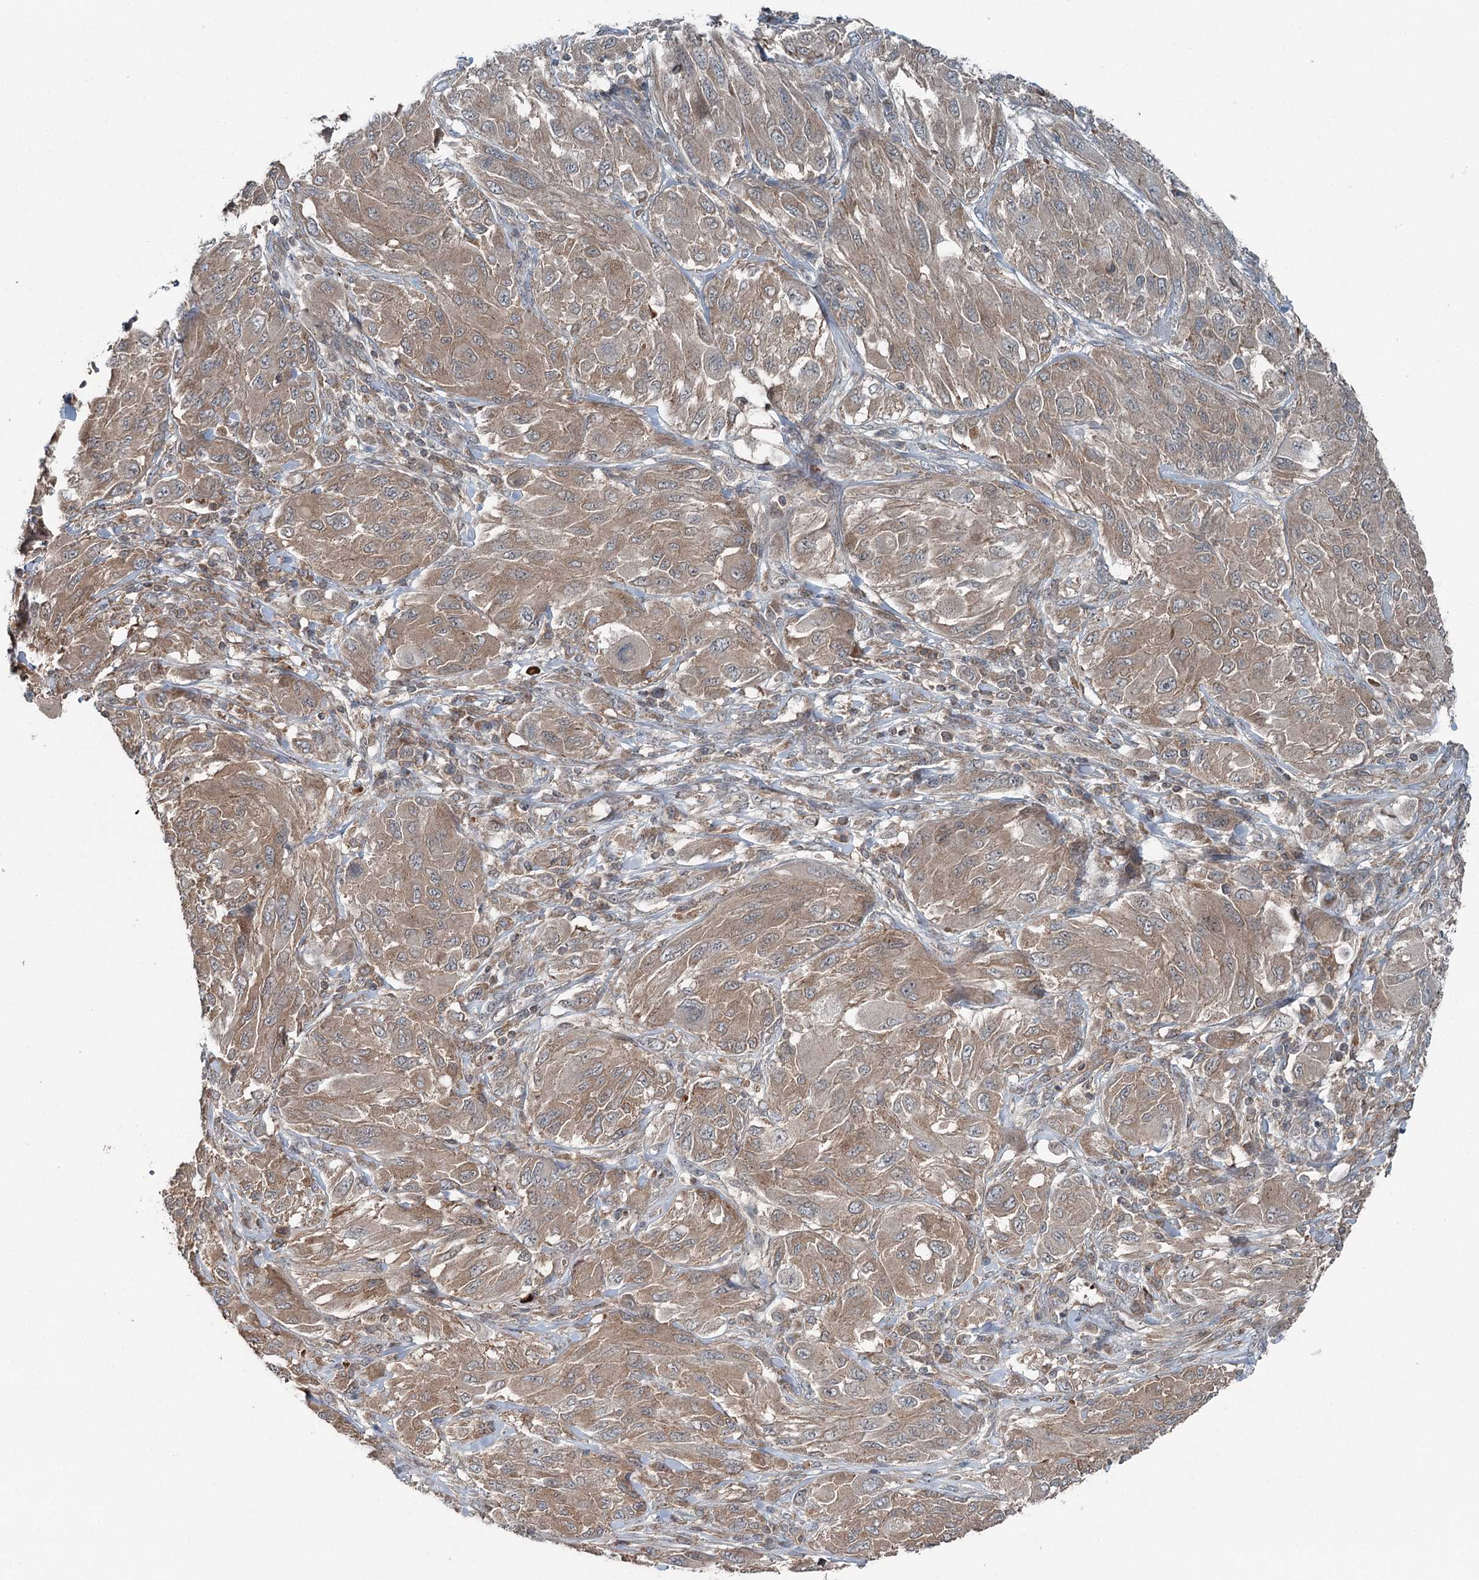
{"staining": {"intensity": "weak", "quantity": ">75%", "location": "cytoplasmic/membranous"}, "tissue": "melanoma", "cell_type": "Tumor cells", "image_type": "cancer", "snomed": [{"axis": "morphology", "description": "Malignant melanoma, NOS"}, {"axis": "topography", "description": "Skin"}], "caption": "Malignant melanoma was stained to show a protein in brown. There is low levels of weak cytoplasmic/membranous expression in about >75% of tumor cells.", "gene": "SKIC3", "patient": {"sex": "female", "age": 91}}